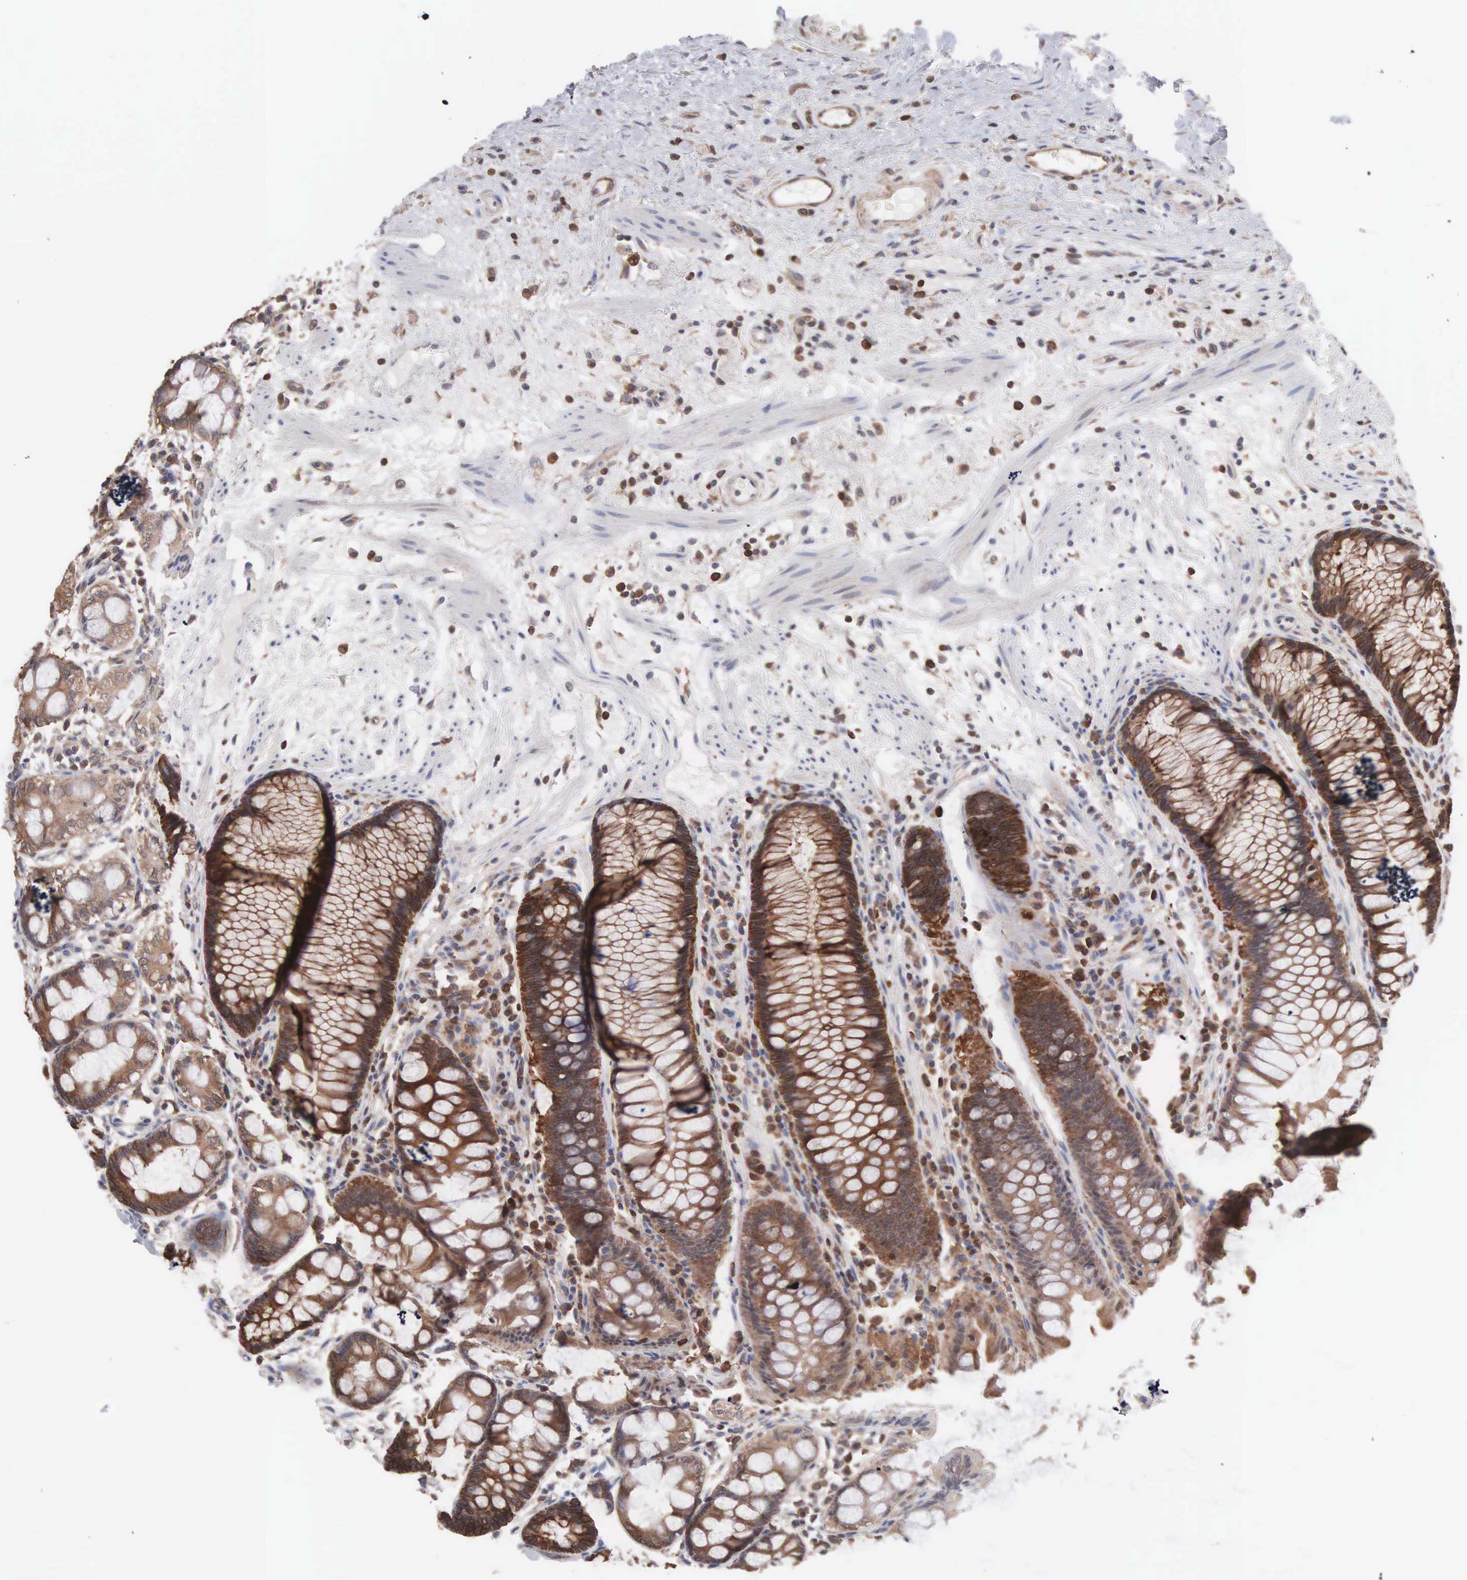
{"staining": {"intensity": "strong", "quantity": ">75%", "location": "cytoplasmic/membranous"}, "tissue": "rectum", "cell_type": "Glandular cells", "image_type": "normal", "snomed": [{"axis": "morphology", "description": "Normal tissue, NOS"}, {"axis": "topography", "description": "Rectum"}], "caption": "The immunohistochemical stain labels strong cytoplasmic/membranous staining in glandular cells of unremarkable rectum.", "gene": "MTHFD1", "patient": {"sex": "male", "age": 77}}